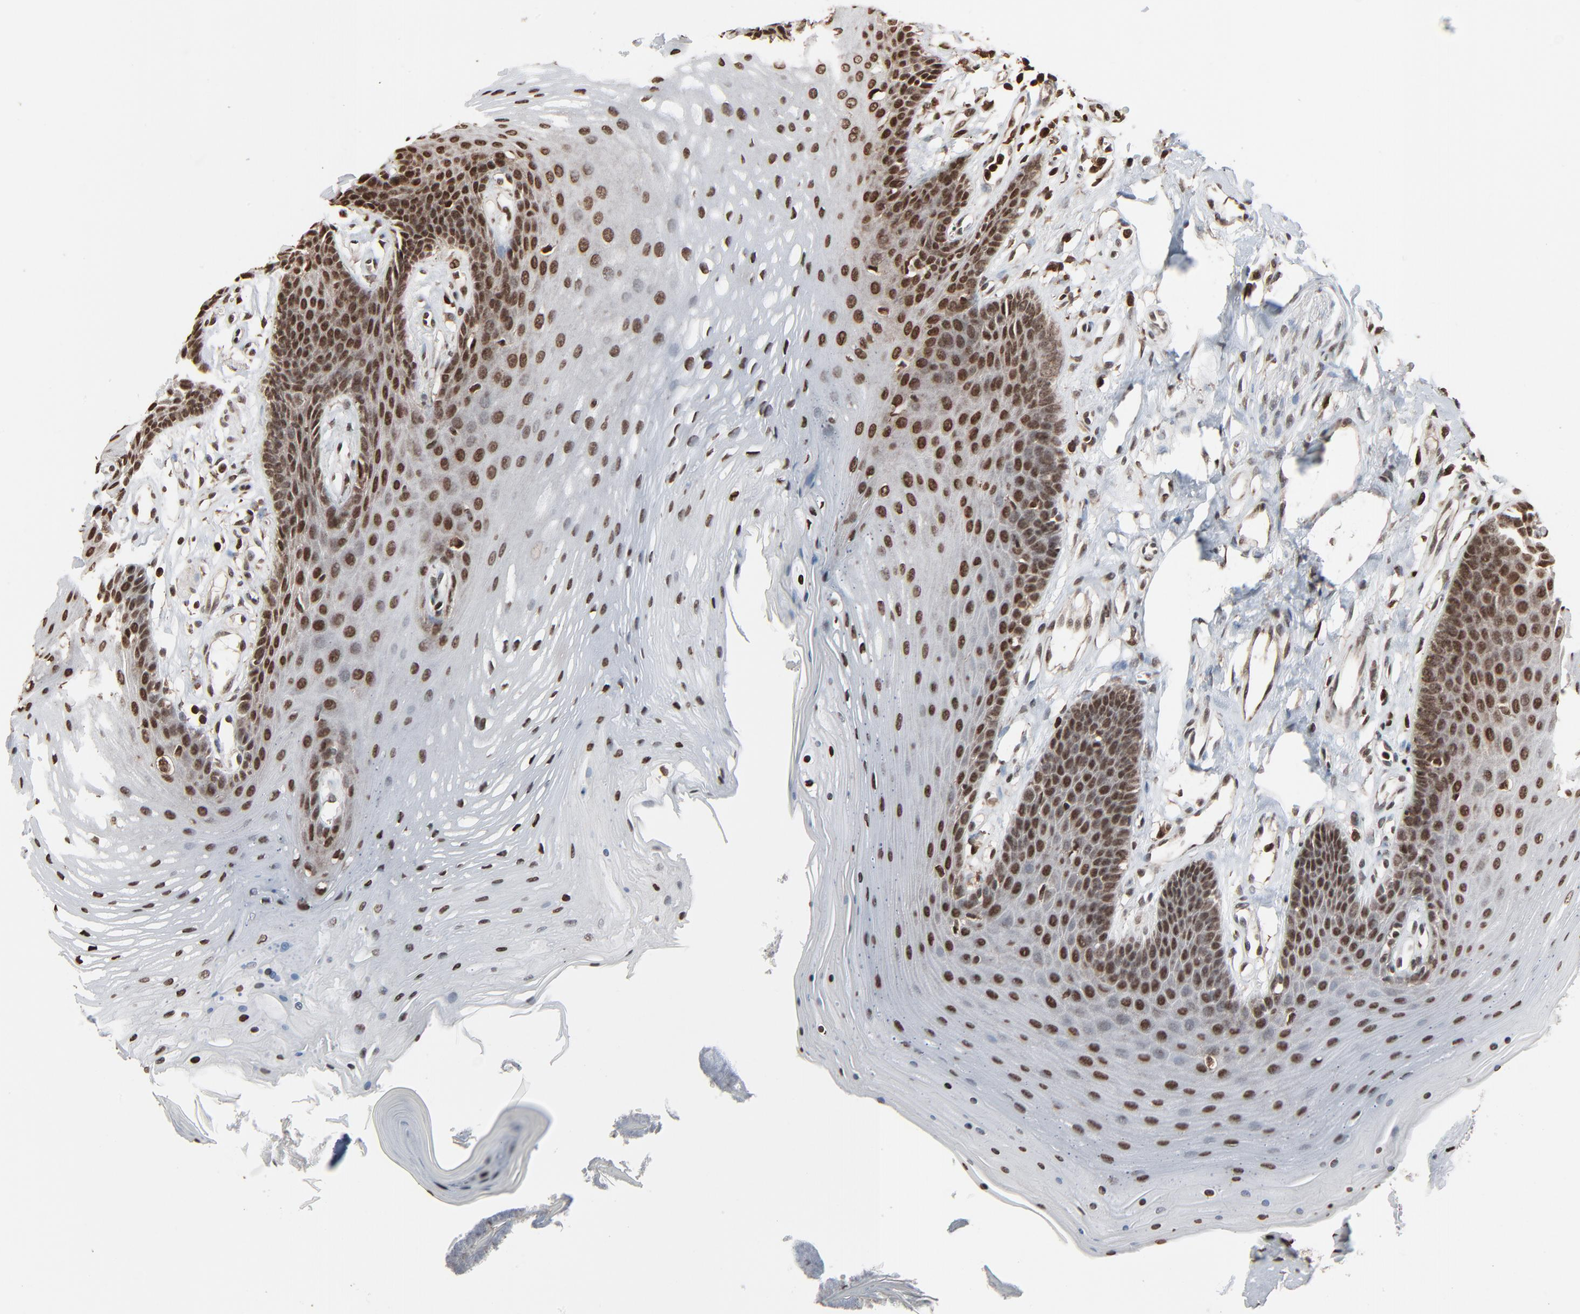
{"staining": {"intensity": "strong", "quantity": ">75%", "location": "nuclear"}, "tissue": "oral mucosa", "cell_type": "Squamous epithelial cells", "image_type": "normal", "snomed": [{"axis": "morphology", "description": "Normal tissue, NOS"}, {"axis": "topography", "description": "Oral tissue"}], "caption": "An image of oral mucosa stained for a protein shows strong nuclear brown staining in squamous epithelial cells. (DAB IHC, brown staining for protein, blue staining for nuclei).", "gene": "RPS6KA3", "patient": {"sex": "male", "age": 62}}